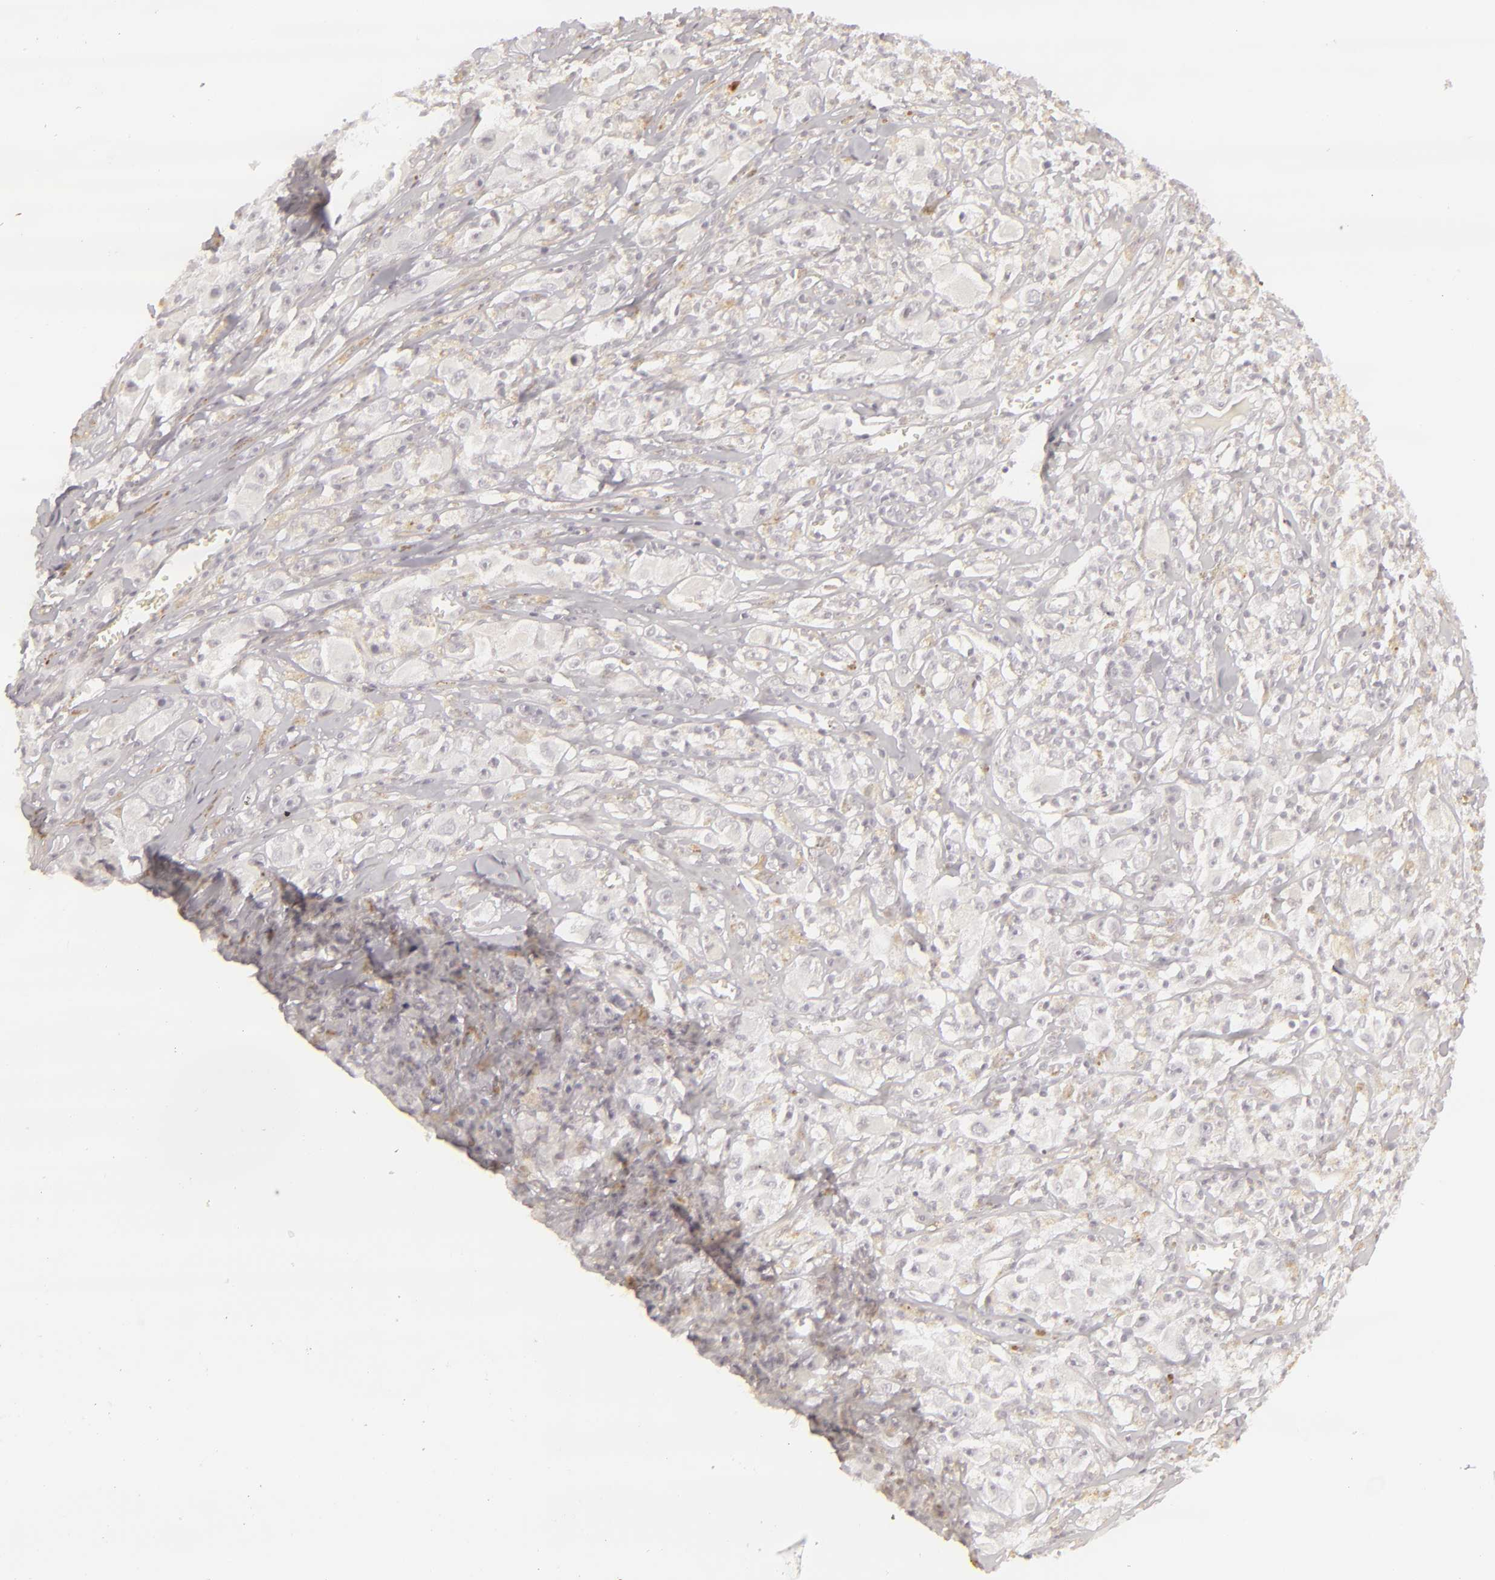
{"staining": {"intensity": "weak", "quantity": "<25%", "location": "cytoplasmic/membranous"}, "tissue": "melanoma", "cell_type": "Tumor cells", "image_type": "cancer", "snomed": [{"axis": "morphology", "description": "Malignant melanoma, NOS"}, {"axis": "topography", "description": "Skin"}], "caption": "This is a photomicrograph of immunohistochemistry staining of melanoma, which shows no expression in tumor cells. (DAB immunohistochemistry (IHC) visualized using brightfield microscopy, high magnification).", "gene": "SIX1", "patient": {"sex": "male", "age": 56}}